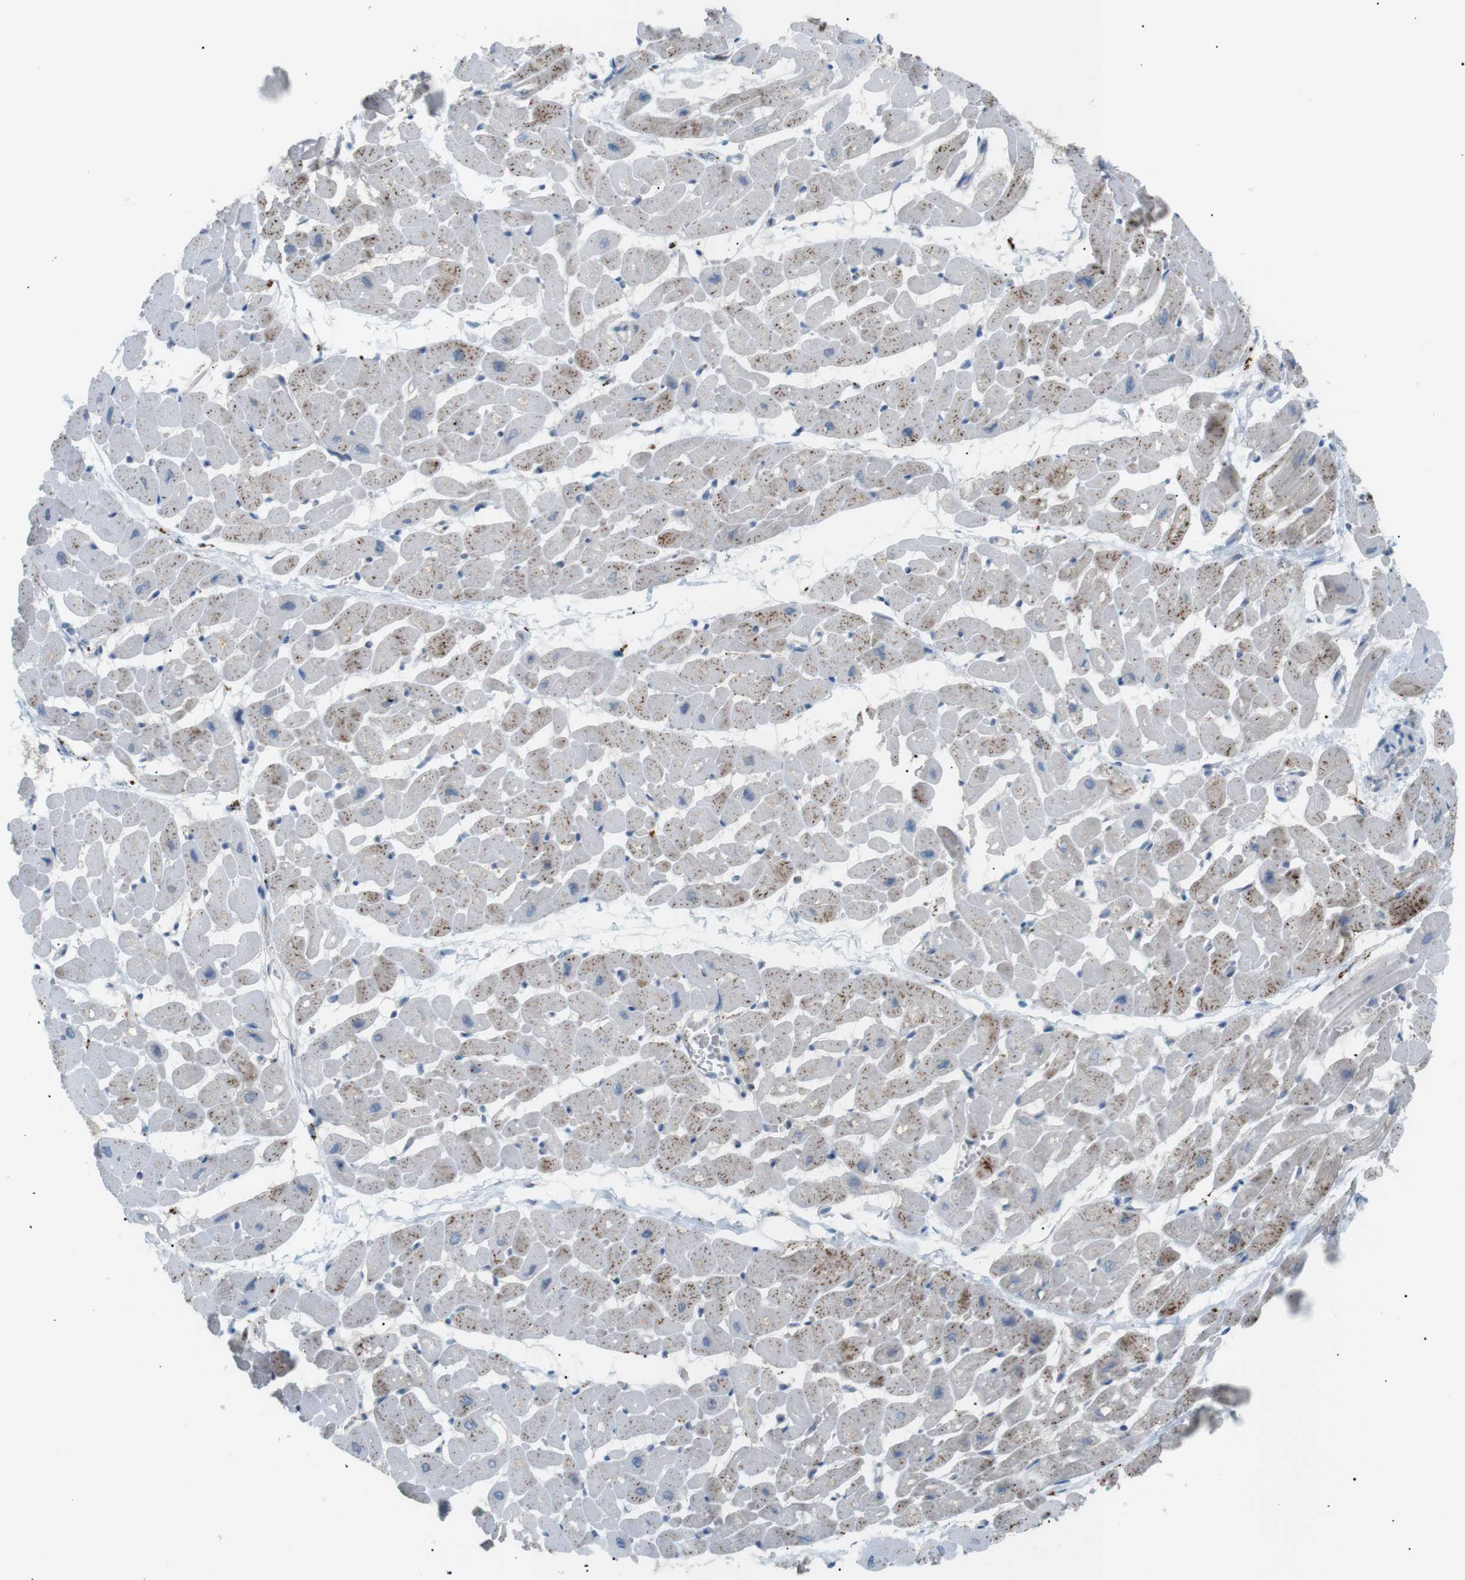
{"staining": {"intensity": "moderate", "quantity": "25%-75%", "location": "cytoplasmic/membranous"}, "tissue": "heart muscle", "cell_type": "Cardiomyocytes", "image_type": "normal", "snomed": [{"axis": "morphology", "description": "Normal tissue, NOS"}, {"axis": "topography", "description": "Heart"}], "caption": "Moderate cytoplasmic/membranous expression is appreciated in about 25%-75% of cardiomyocytes in benign heart muscle. (DAB IHC, brown staining for protein, blue staining for nuclei).", "gene": "B4GALNT2", "patient": {"sex": "male", "age": 45}}